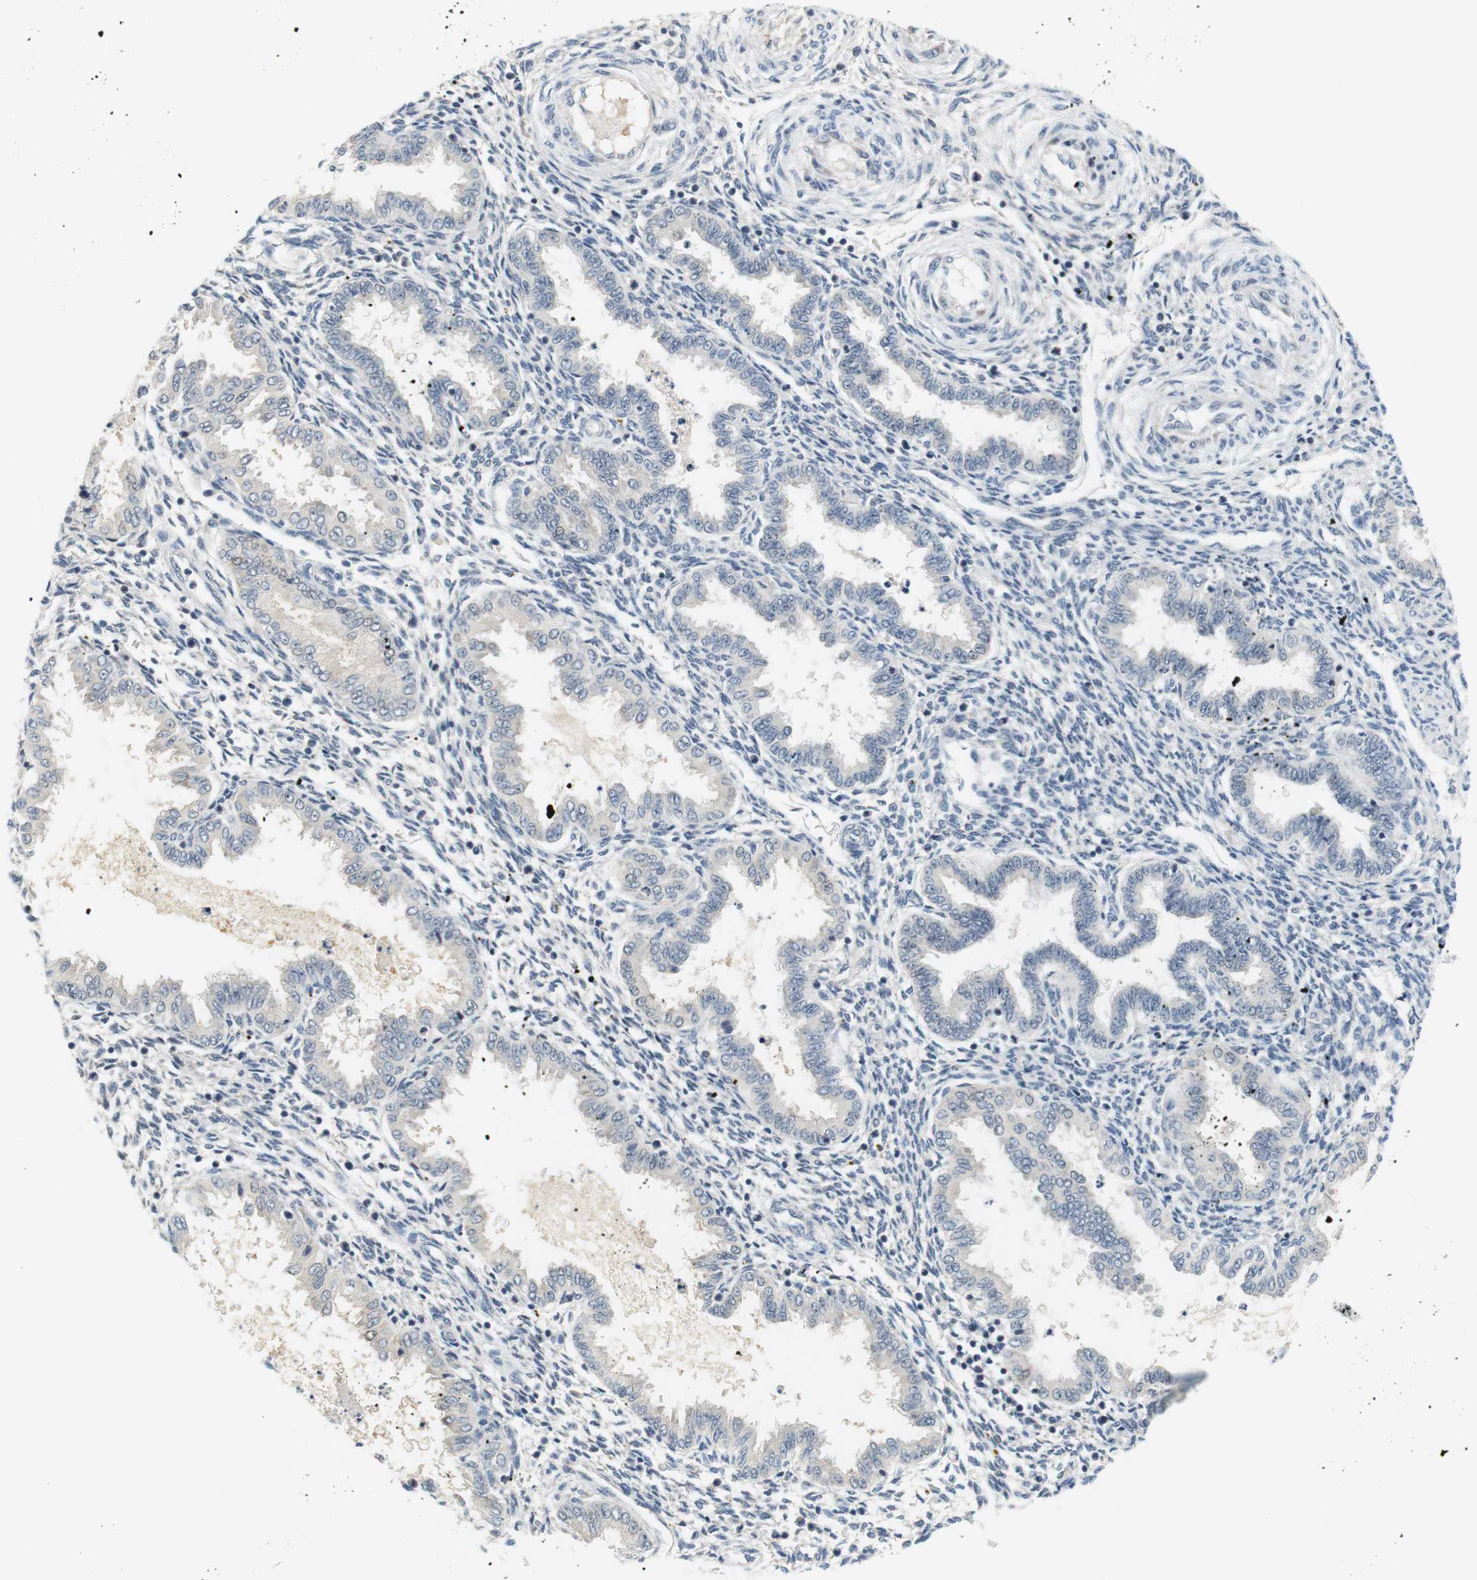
{"staining": {"intensity": "negative", "quantity": "none", "location": "none"}, "tissue": "endometrium", "cell_type": "Cells in endometrial stroma", "image_type": "normal", "snomed": [{"axis": "morphology", "description": "Normal tissue, NOS"}, {"axis": "topography", "description": "Endometrium"}], "caption": "A high-resolution image shows immunohistochemistry (IHC) staining of normal endometrium, which displays no significant positivity in cells in endometrial stroma.", "gene": "WNT7A", "patient": {"sex": "female", "age": 33}}